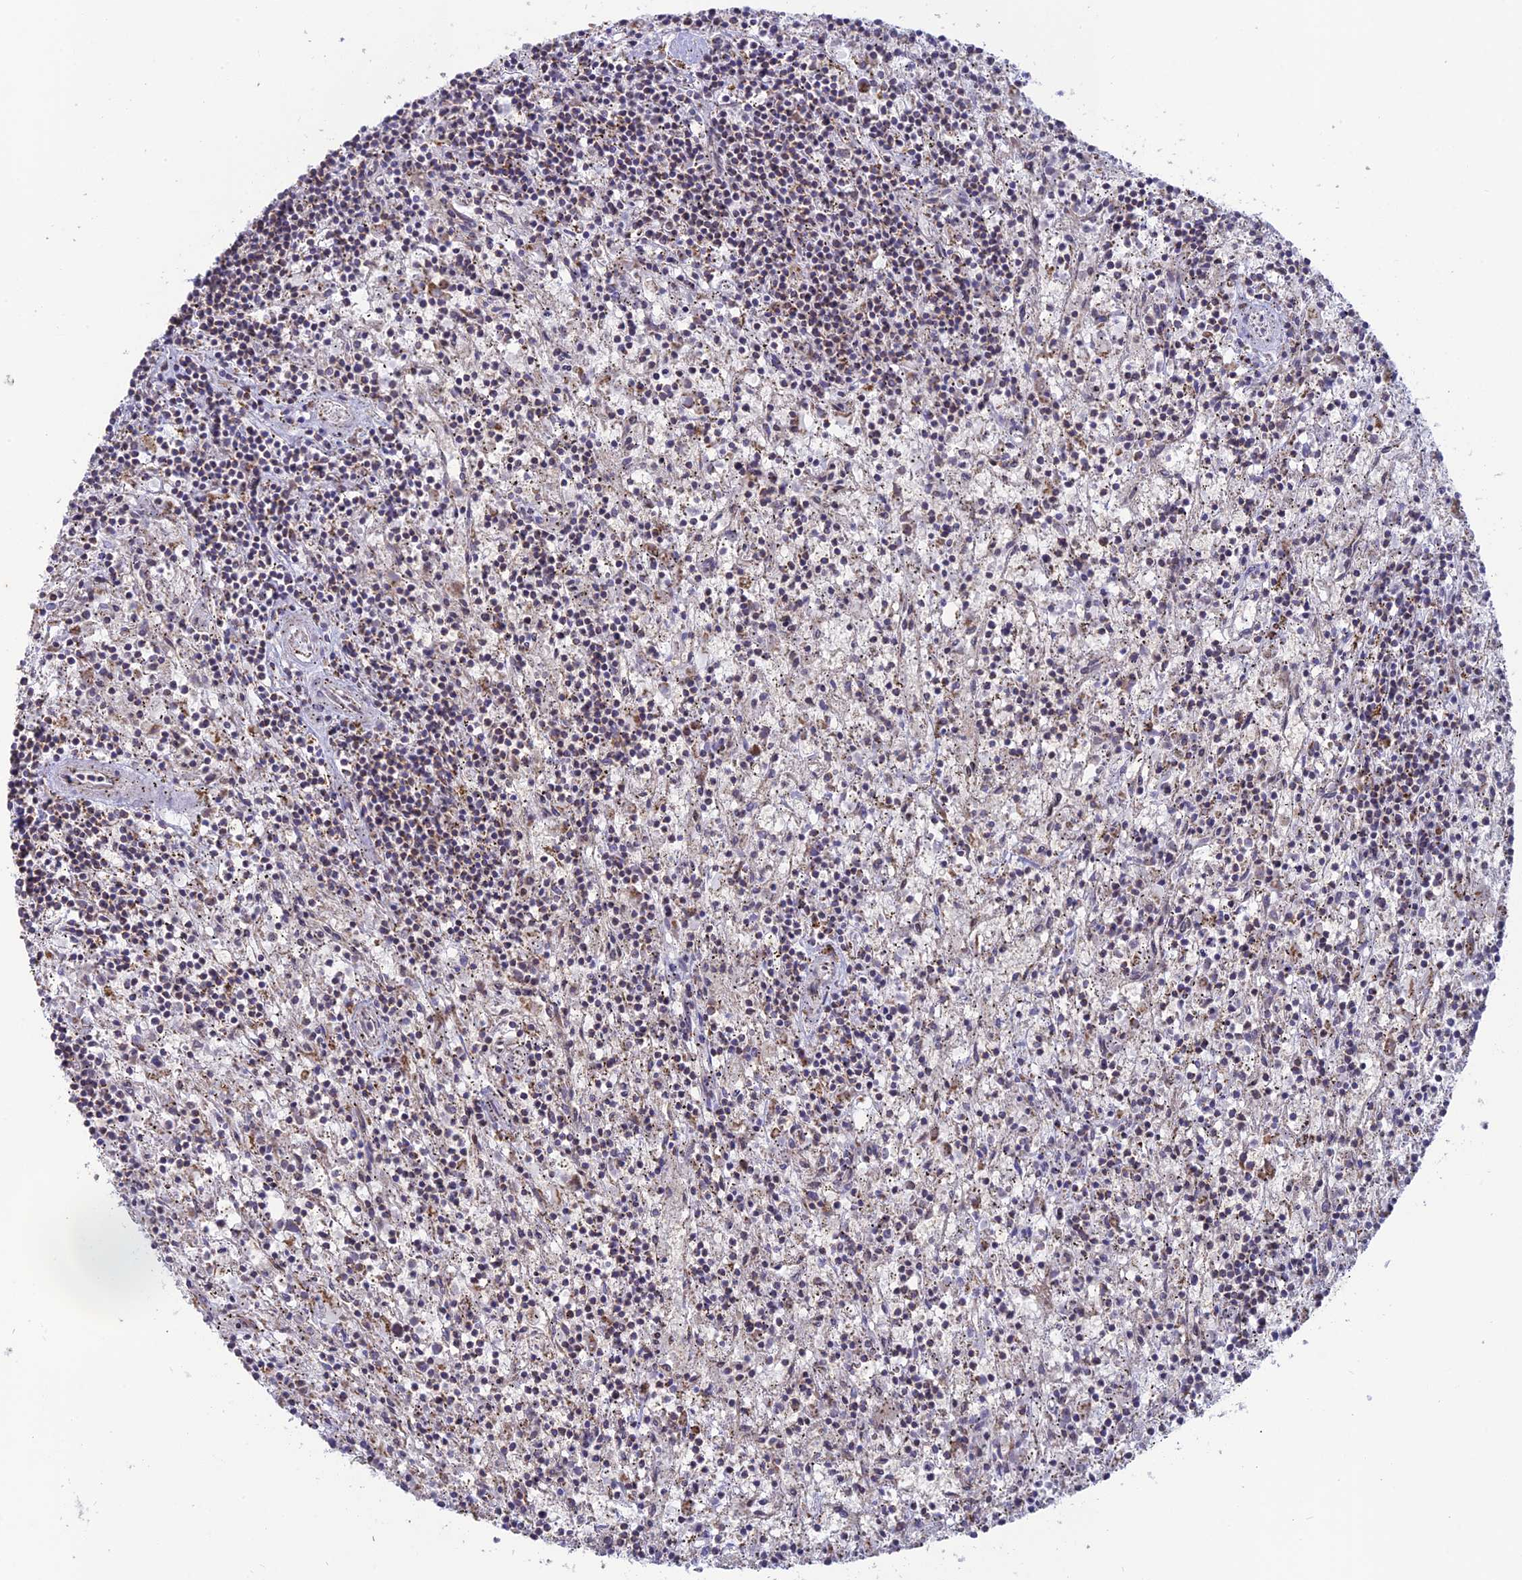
{"staining": {"intensity": "negative", "quantity": "none", "location": "none"}, "tissue": "lymphoma", "cell_type": "Tumor cells", "image_type": "cancer", "snomed": [{"axis": "morphology", "description": "Malignant lymphoma, non-Hodgkin's type, Low grade"}, {"axis": "topography", "description": "Spleen"}], "caption": "A histopathology image of human lymphoma is negative for staining in tumor cells.", "gene": "ARHGAP40", "patient": {"sex": "male", "age": 76}}